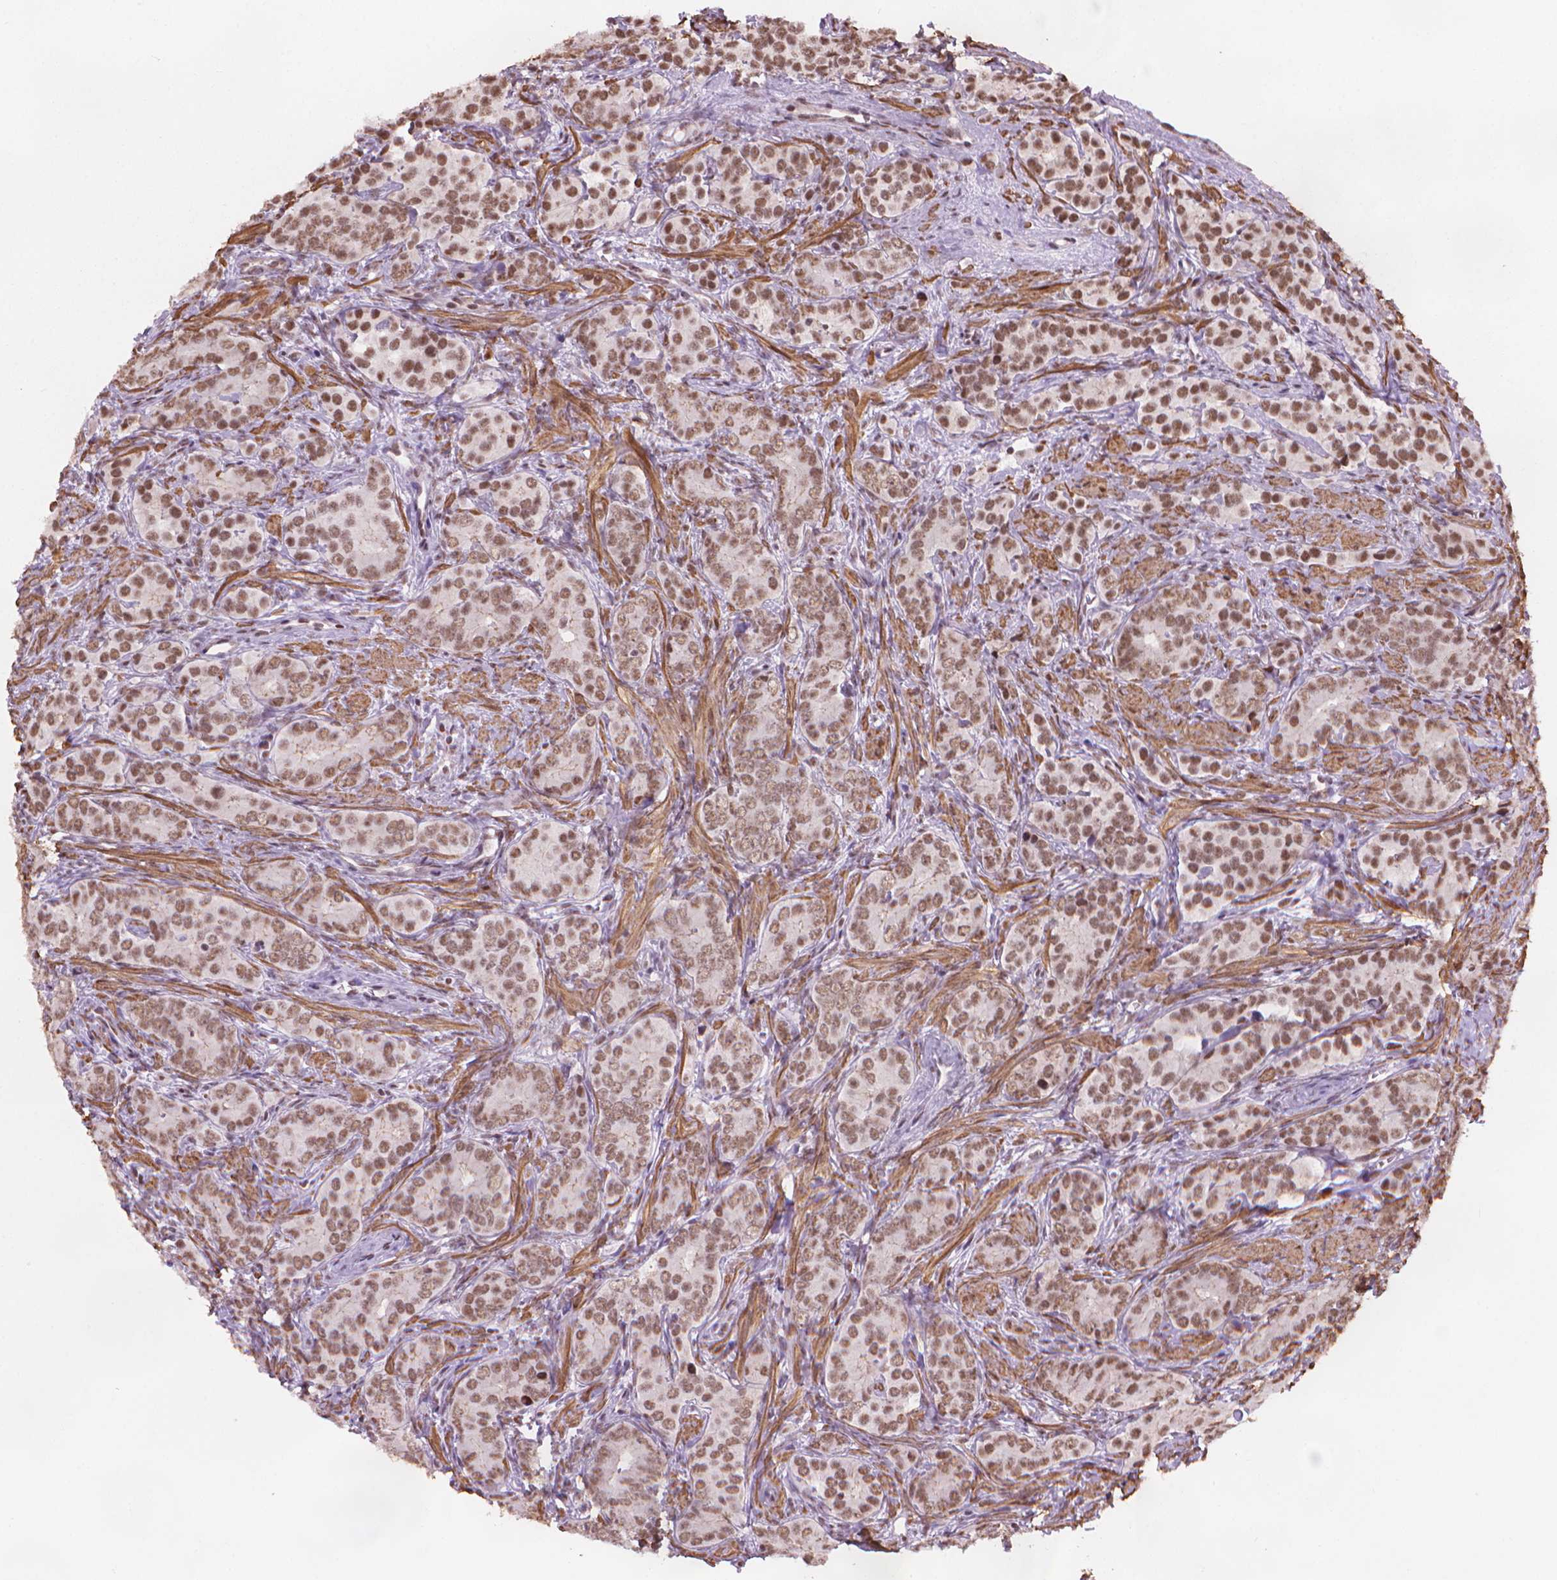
{"staining": {"intensity": "moderate", "quantity": ">75%", "location": "nuclear"}, "tissue": "prostate cancer", "cell_type": "Tumor cells", "image_type": "cancer", "snomed": [{"axis": "morphology", "description": "Adenocarcinoma, High grade"}, {"axis": "topography", "description": "Prostate"}], "caption": "High-grade adenocarcinoma (prostate) stained with DAB (3,3'-diaminobenzidine) IHC displays medium levels of moderate nuclear staining in approximately >75% of tumor cells. (DAB (3,3'-diaminobenzidine) IHC with brightfield microscopy, high magnification).", "gene": "HOXD4", "patient": {"sex": "male", "age": 84}}